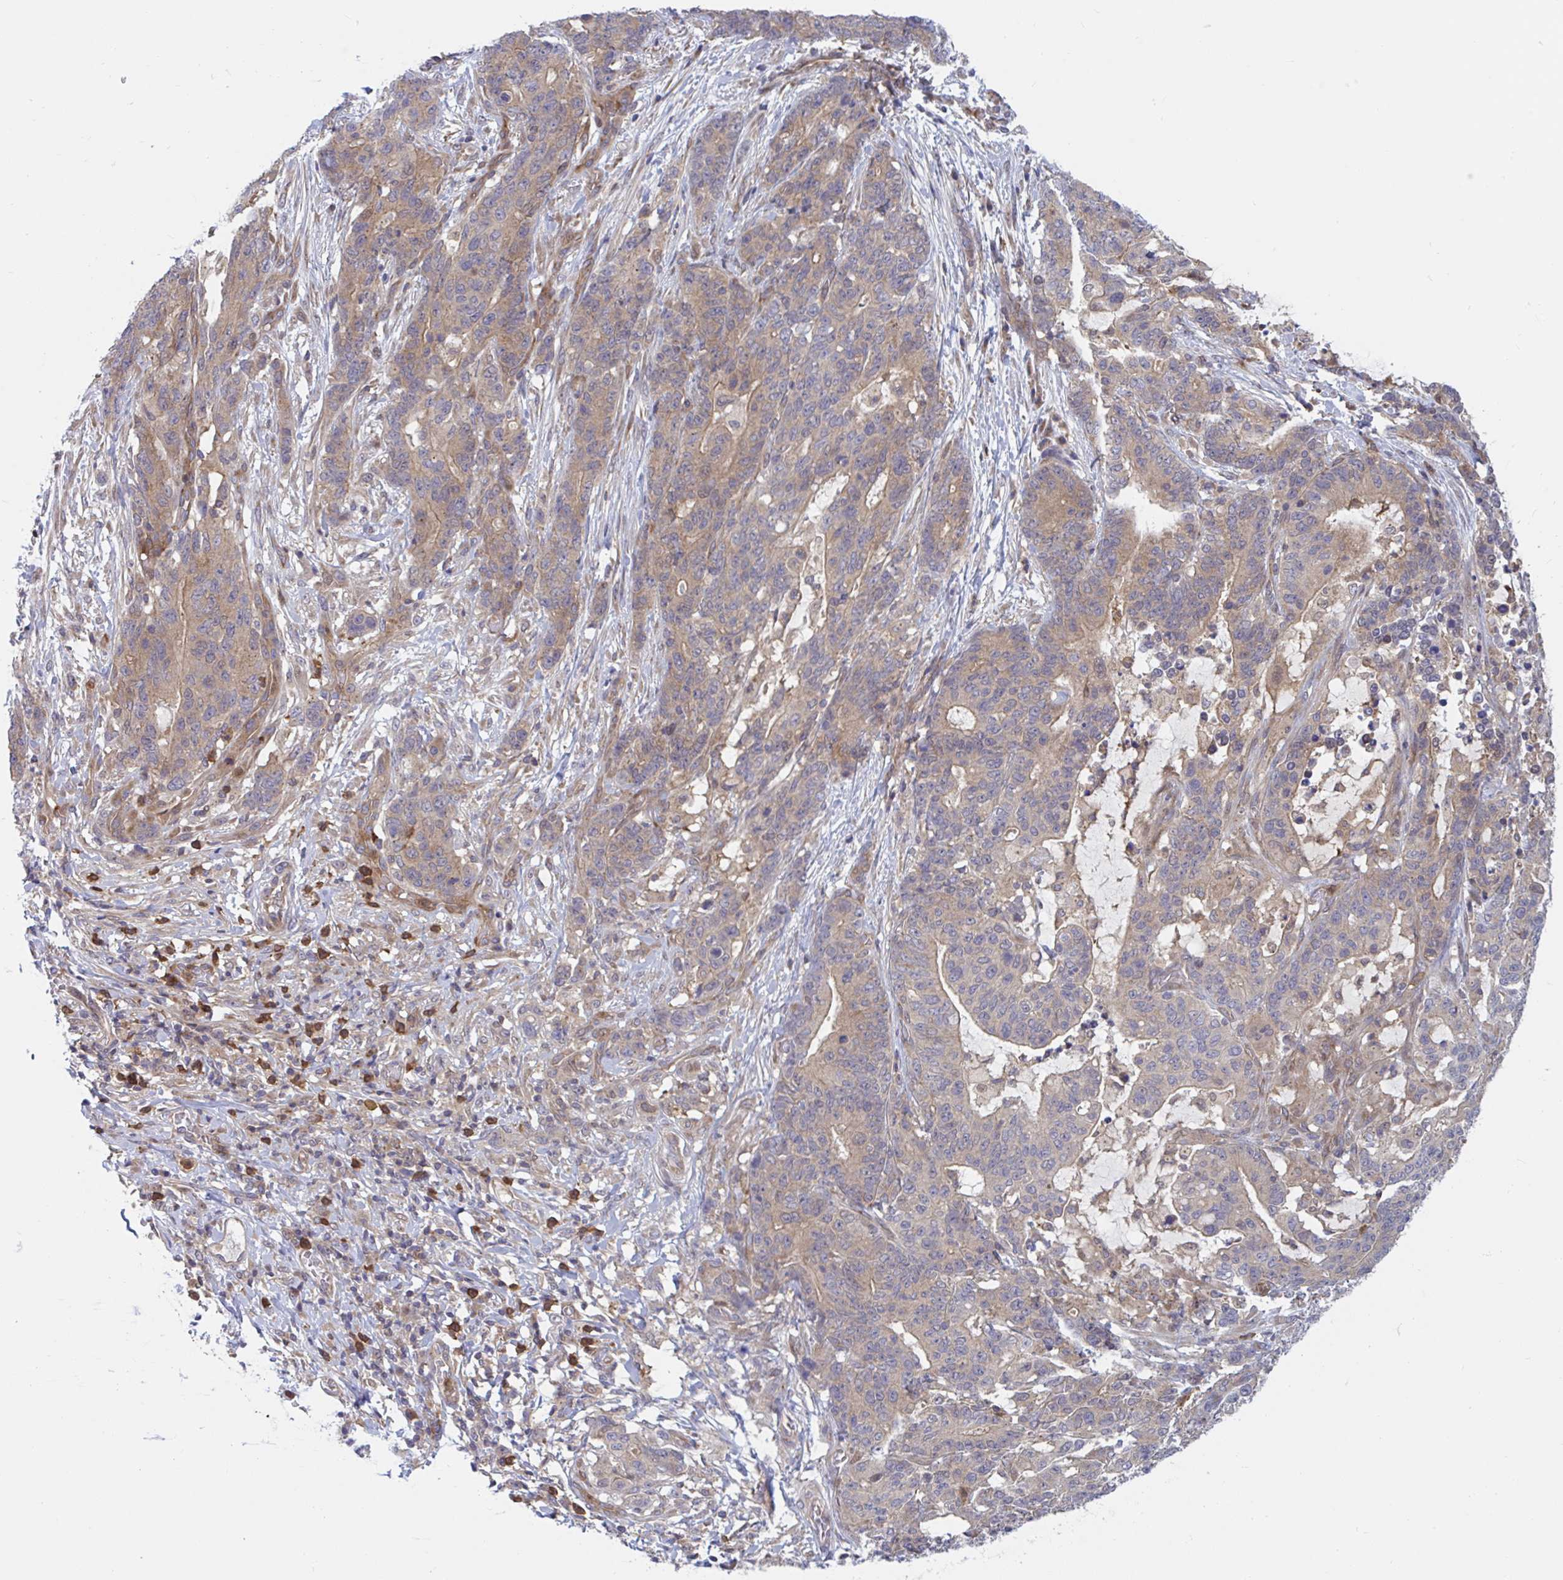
{"staining": {"intensity": "weak", "quantity": "25%-75%", "location": "cytoplasmic/membranous"}, "tissue": "stomach cancer", "cell_type": "Tumor cells", "image_type": "cancer", "snomed": [{"axis": "morphology", "description": "Normal tissue, NOS"}, {"axis": "morphology", "description": "Adenocarcinoma, NOS"}, {"axis": "topography", "description": "Stomach"}], "caption": "Brown immunohistochemical staining in stomach adenocarcinoma displays weak cytoplasmic/membranous positivity in about 25%-75% of tumor cells.", "gene": "LMNTD2", "patient": {"sex": "female", "age": 64}}